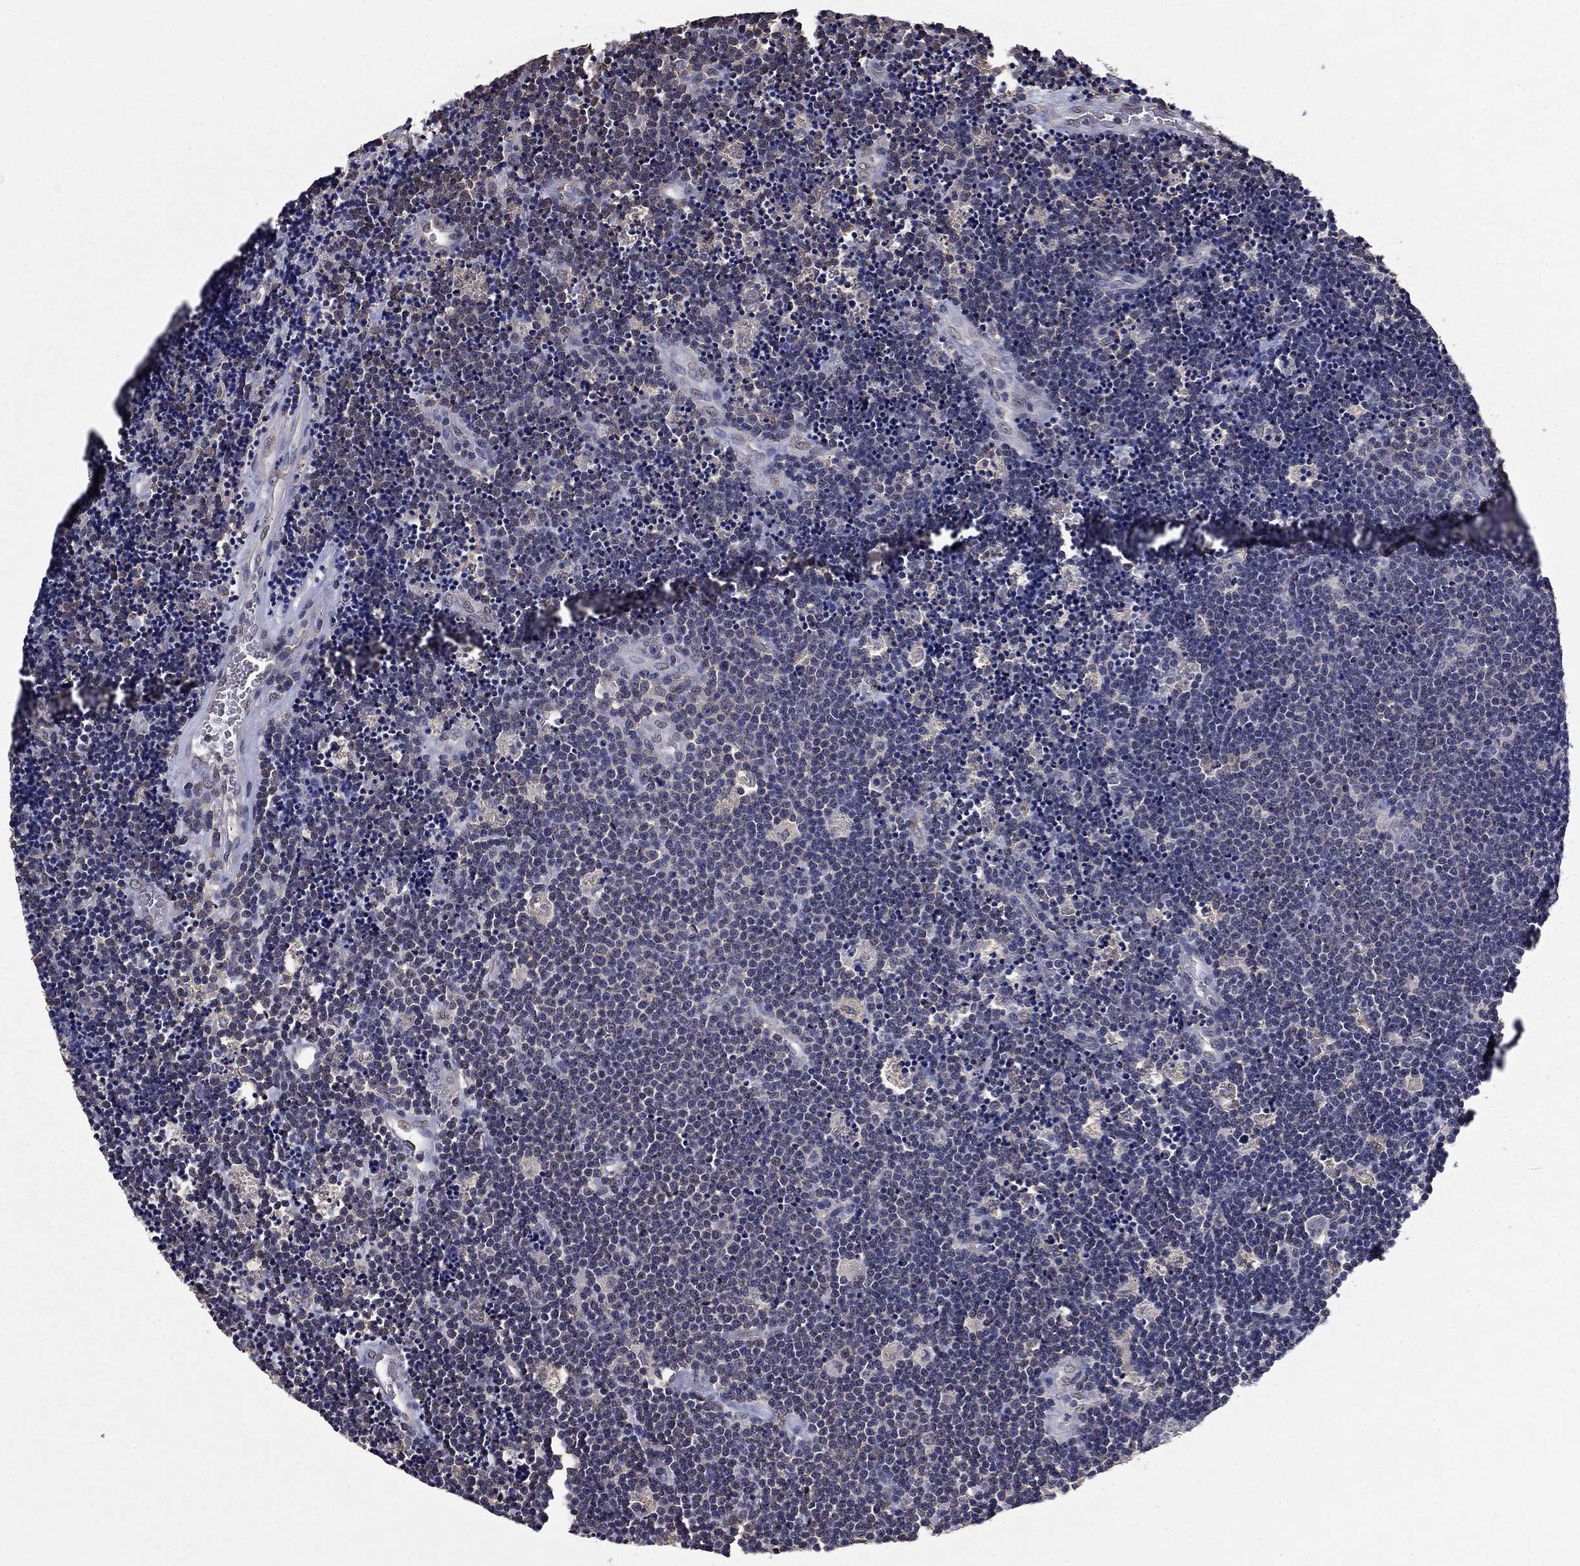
{"staining": {"intensity": "negative", "quantity": "none", "location": "none"}, "tissue": "lymphoma", "cell_type": "Tumor cells", "image_type": "cancer", "snomed": [{"axis": "morphology", "description": "Malignant lymphoma, non-Hodgkin's type, Low grade"}, {"axis": "topography", "description": "Brain"}], "caption": "Immunohistochemical staining of malignant lymphoma, non-Hodgkin's type (low-grade) shows no significant staining in tumor cells.", "gene": "MFAP3L", "patient": {"sex": "female", "age": 66}}